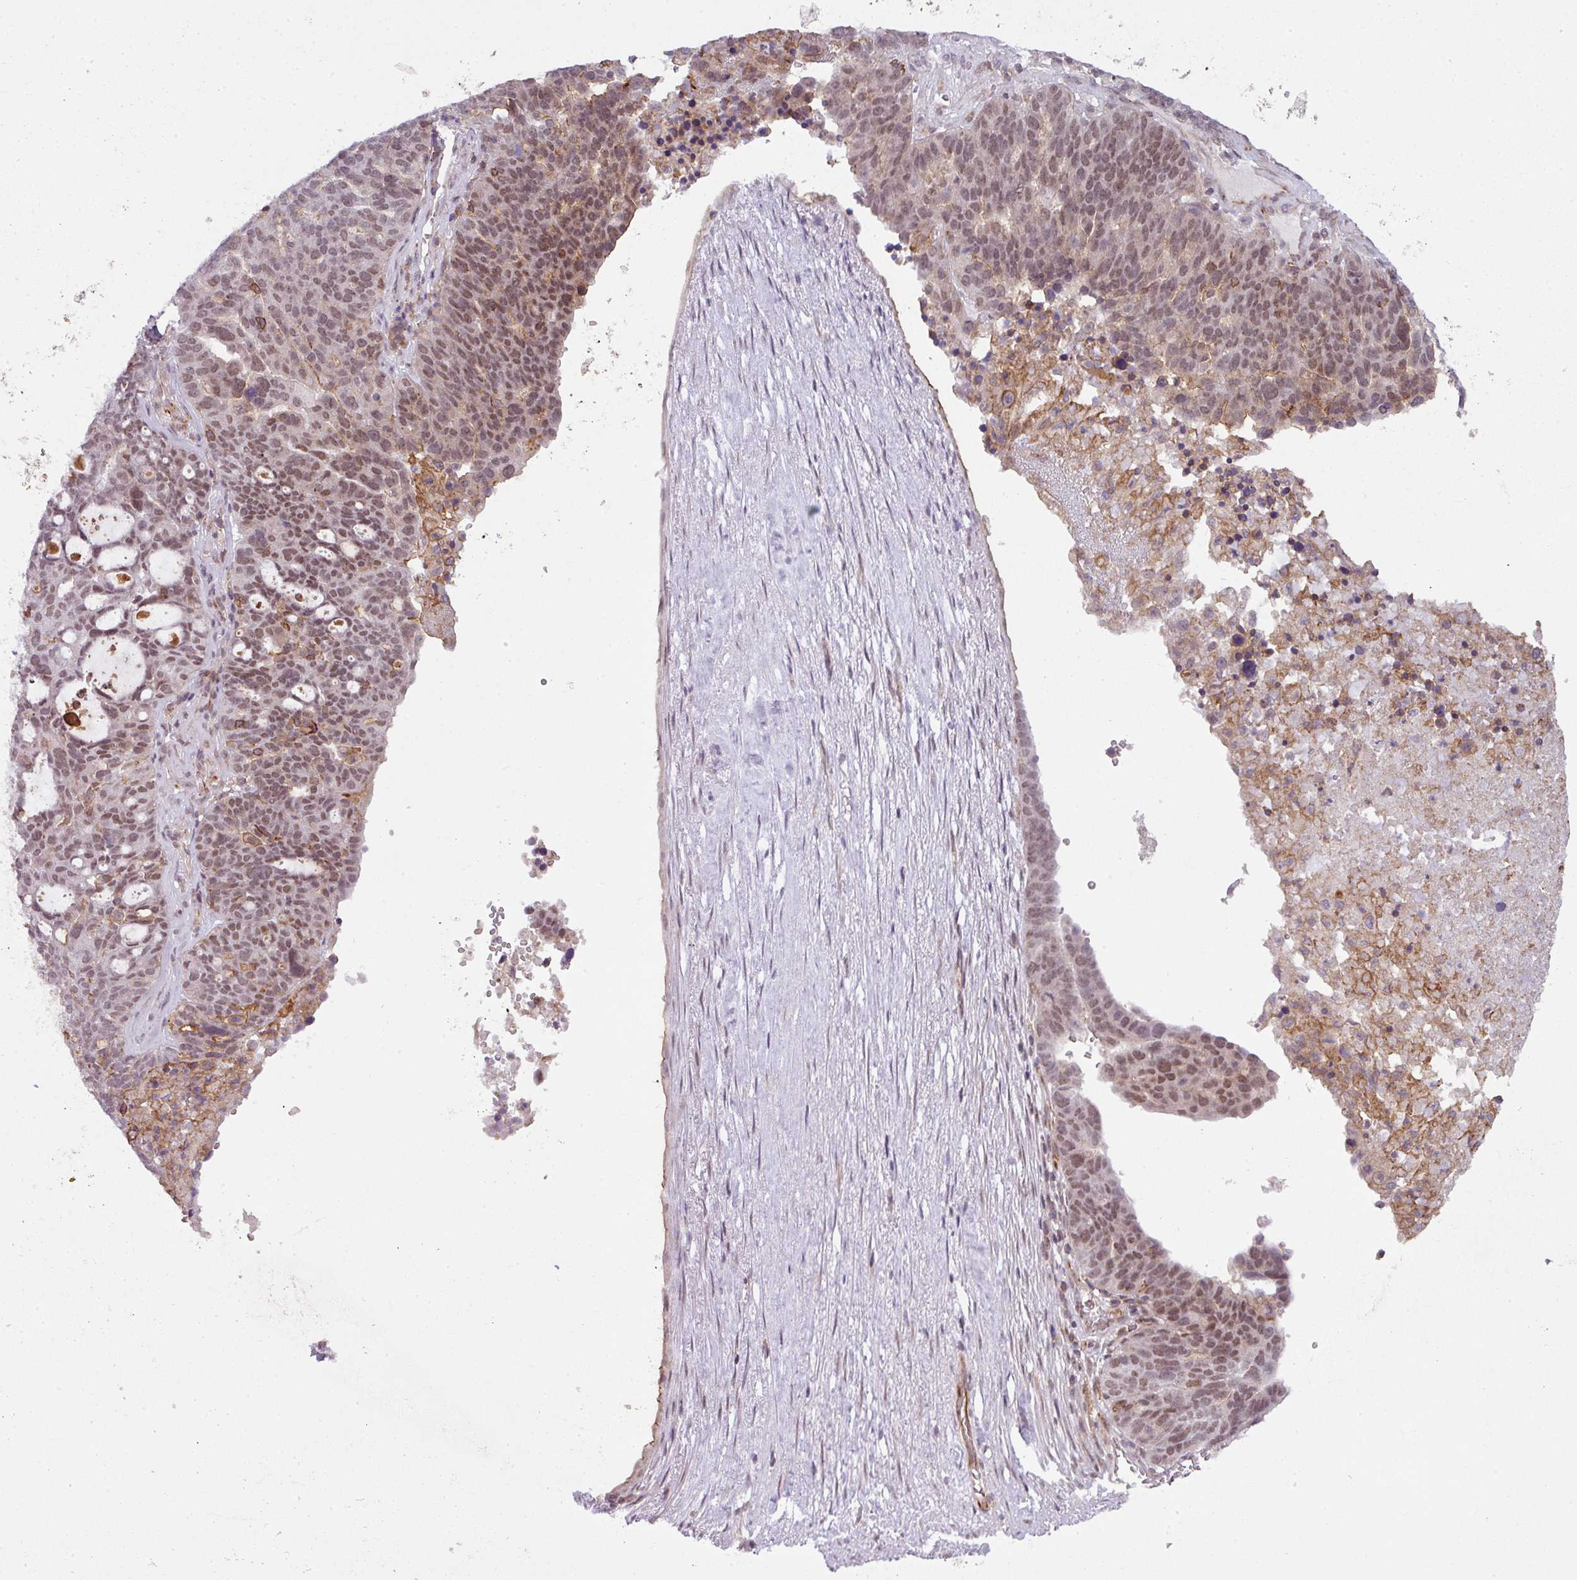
{"staining": {"intensity": "weak", "quantity": "25%-75%", "location": "nuclear"}, "tissue": "ovarian cancer", "cell_type": "Tumor cells", "image_type": "cancer", "snomed": [{"axis": "morphology", "description": "Cystadenocarcinoma, serous, NOS"}, {"axis": "topography", "description": "Ovary"}], "caption": "Brown immunohistochemical staining in human ovarian cancer displays weak nuclear positivity in about 25%-75% of tumor cells. (DAB IHC with brightfield microscopy, high magnification).", "gene": "ZC2HC1C", "patient": {"sex": "female", "age": 59}}